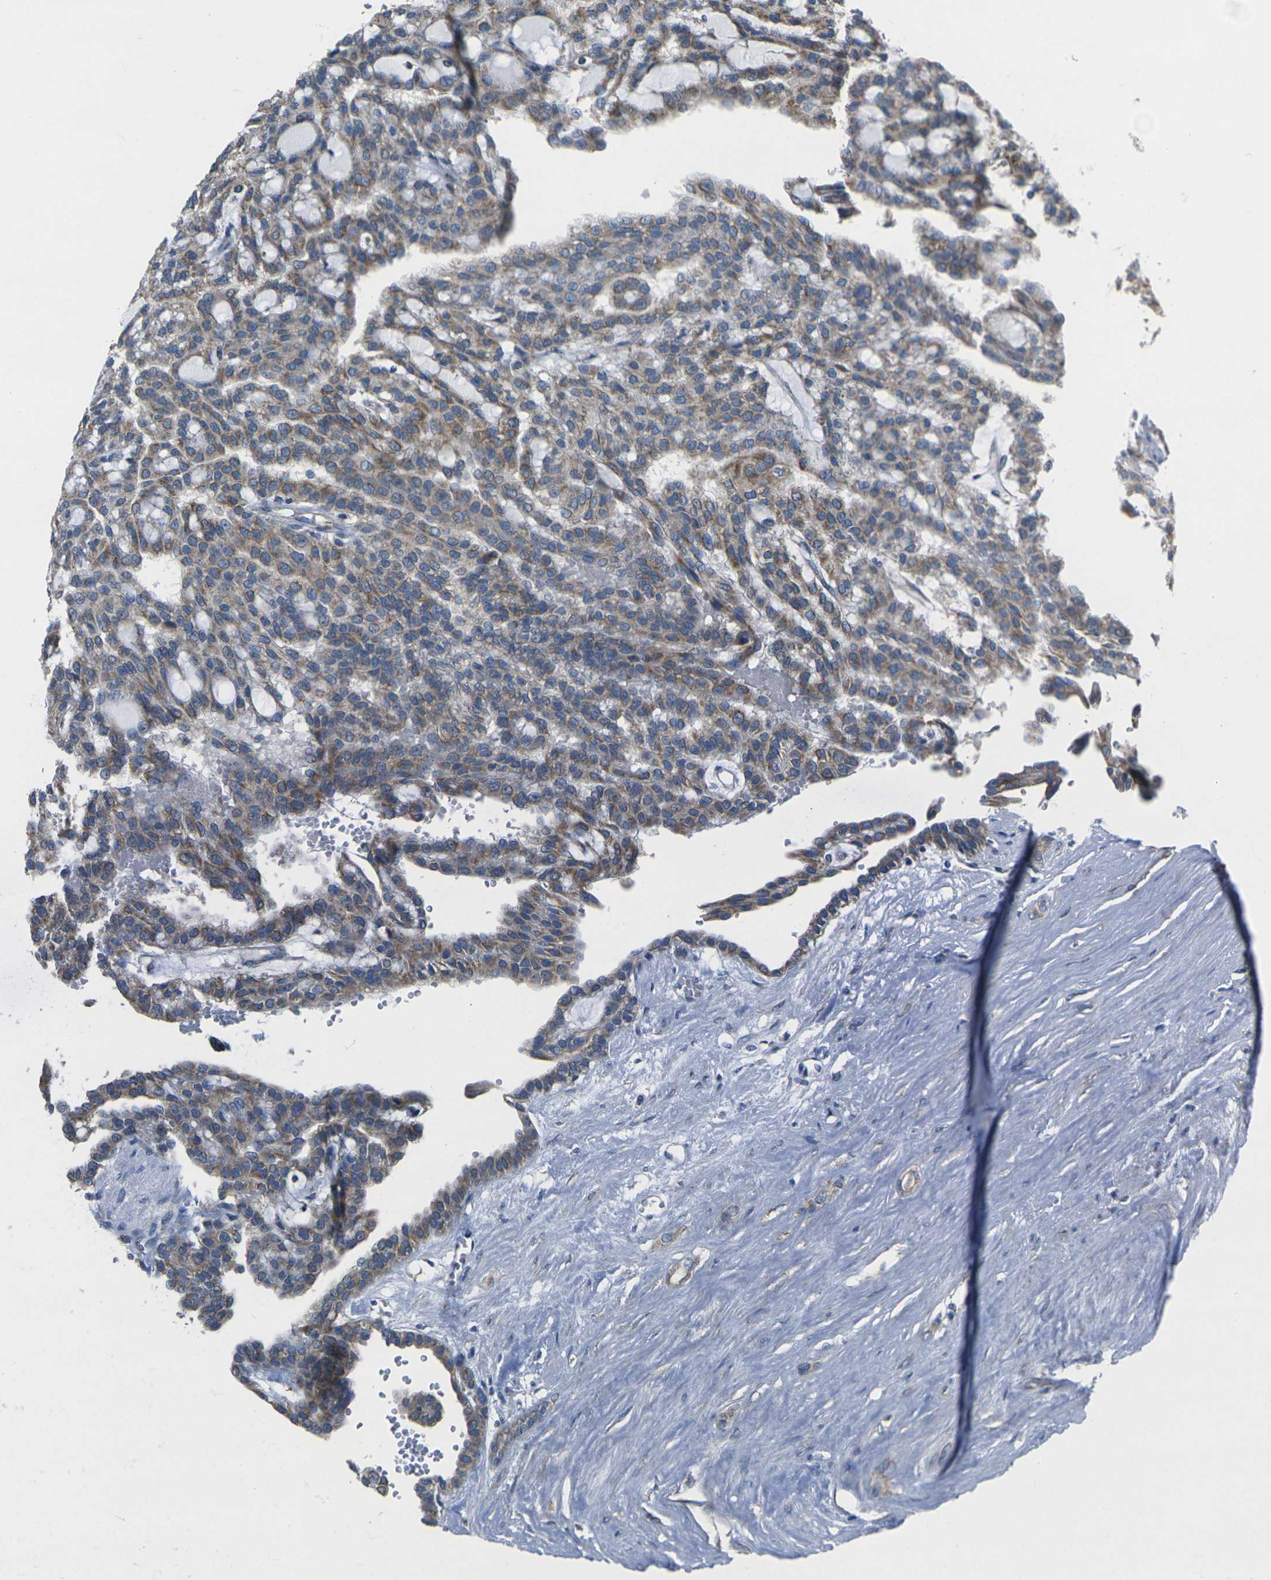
{"staining": {"intensity": "moderate", "quantity": ">75%", "location": "cytoplasmic/membranous"}, "tissue": "renal cancer", "cell_type": "Tumor cells", "image_type": "cancer", "snomed": [{"axis": "morphology", "description": "Adenocarcinoma, NOS"}, {"axis": "topography", "description": "Kidney"}], "caption": "A brown stain highlights moderate cytoplasmic/membranous expression of a protein in renal adenocarcinoma tumor cells.", "gene": "TMEM120B", "patient": {"sex": "male", "age": 63}}